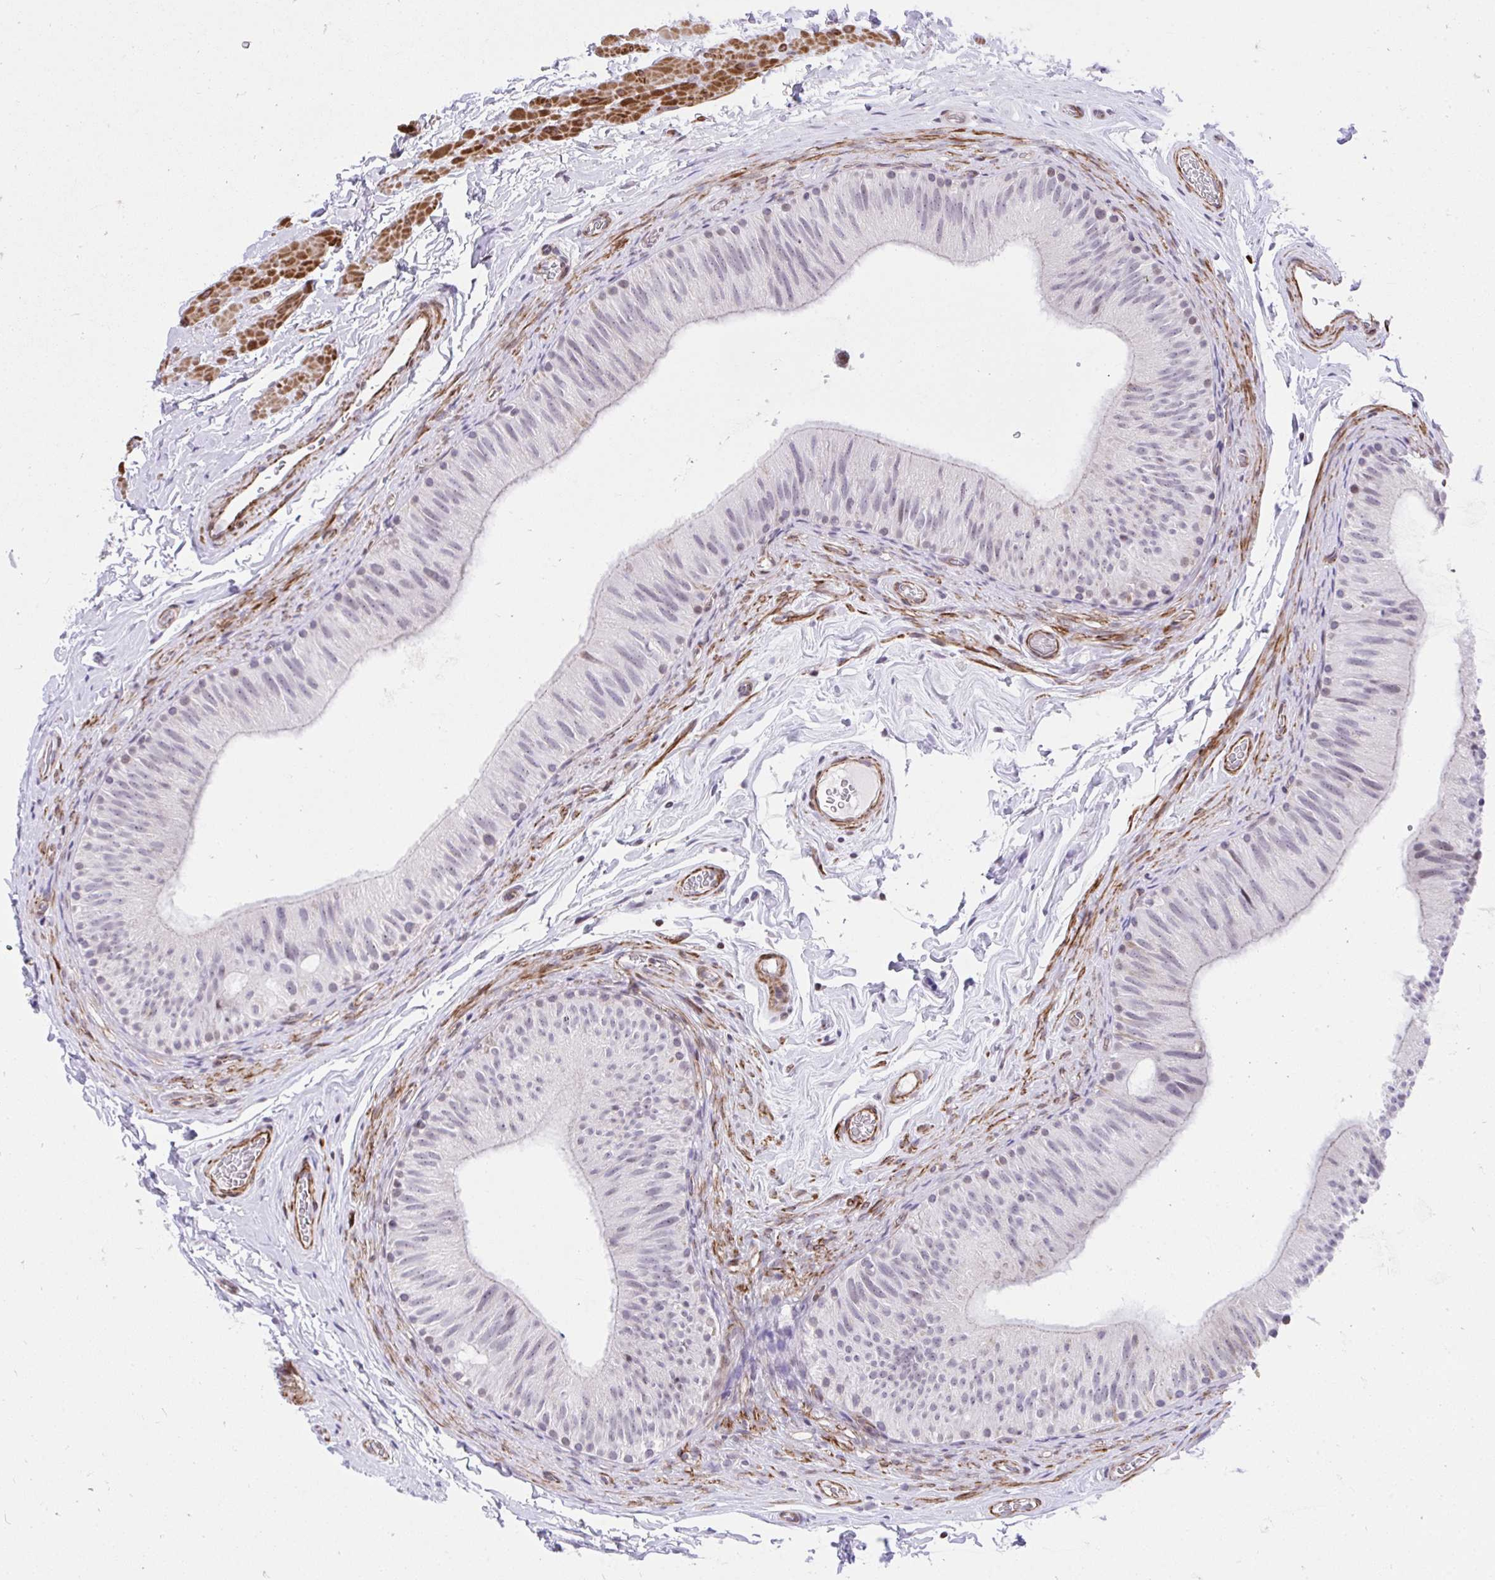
{"staining": {"intensity": "negative", "quantity": "none", "location": "none"}, "tissue": "epididymis", "cell_type": "Glandular cells", "image_type": "normal", "snomed": [{"axis": "morphology", "description": "Normal tissue, NOS"}, {"axis": "topography", "description": "Epididymis, spermatic cord, NOS"}, {"axis": "topography", "description": "Epididymis"}], "caption": "Protein analysis of unremarkable epididymis demonstrates no significant positivity in glandular cells.", "gene": "KCNN4", "patient": {"sex": "male", "age": 31}}